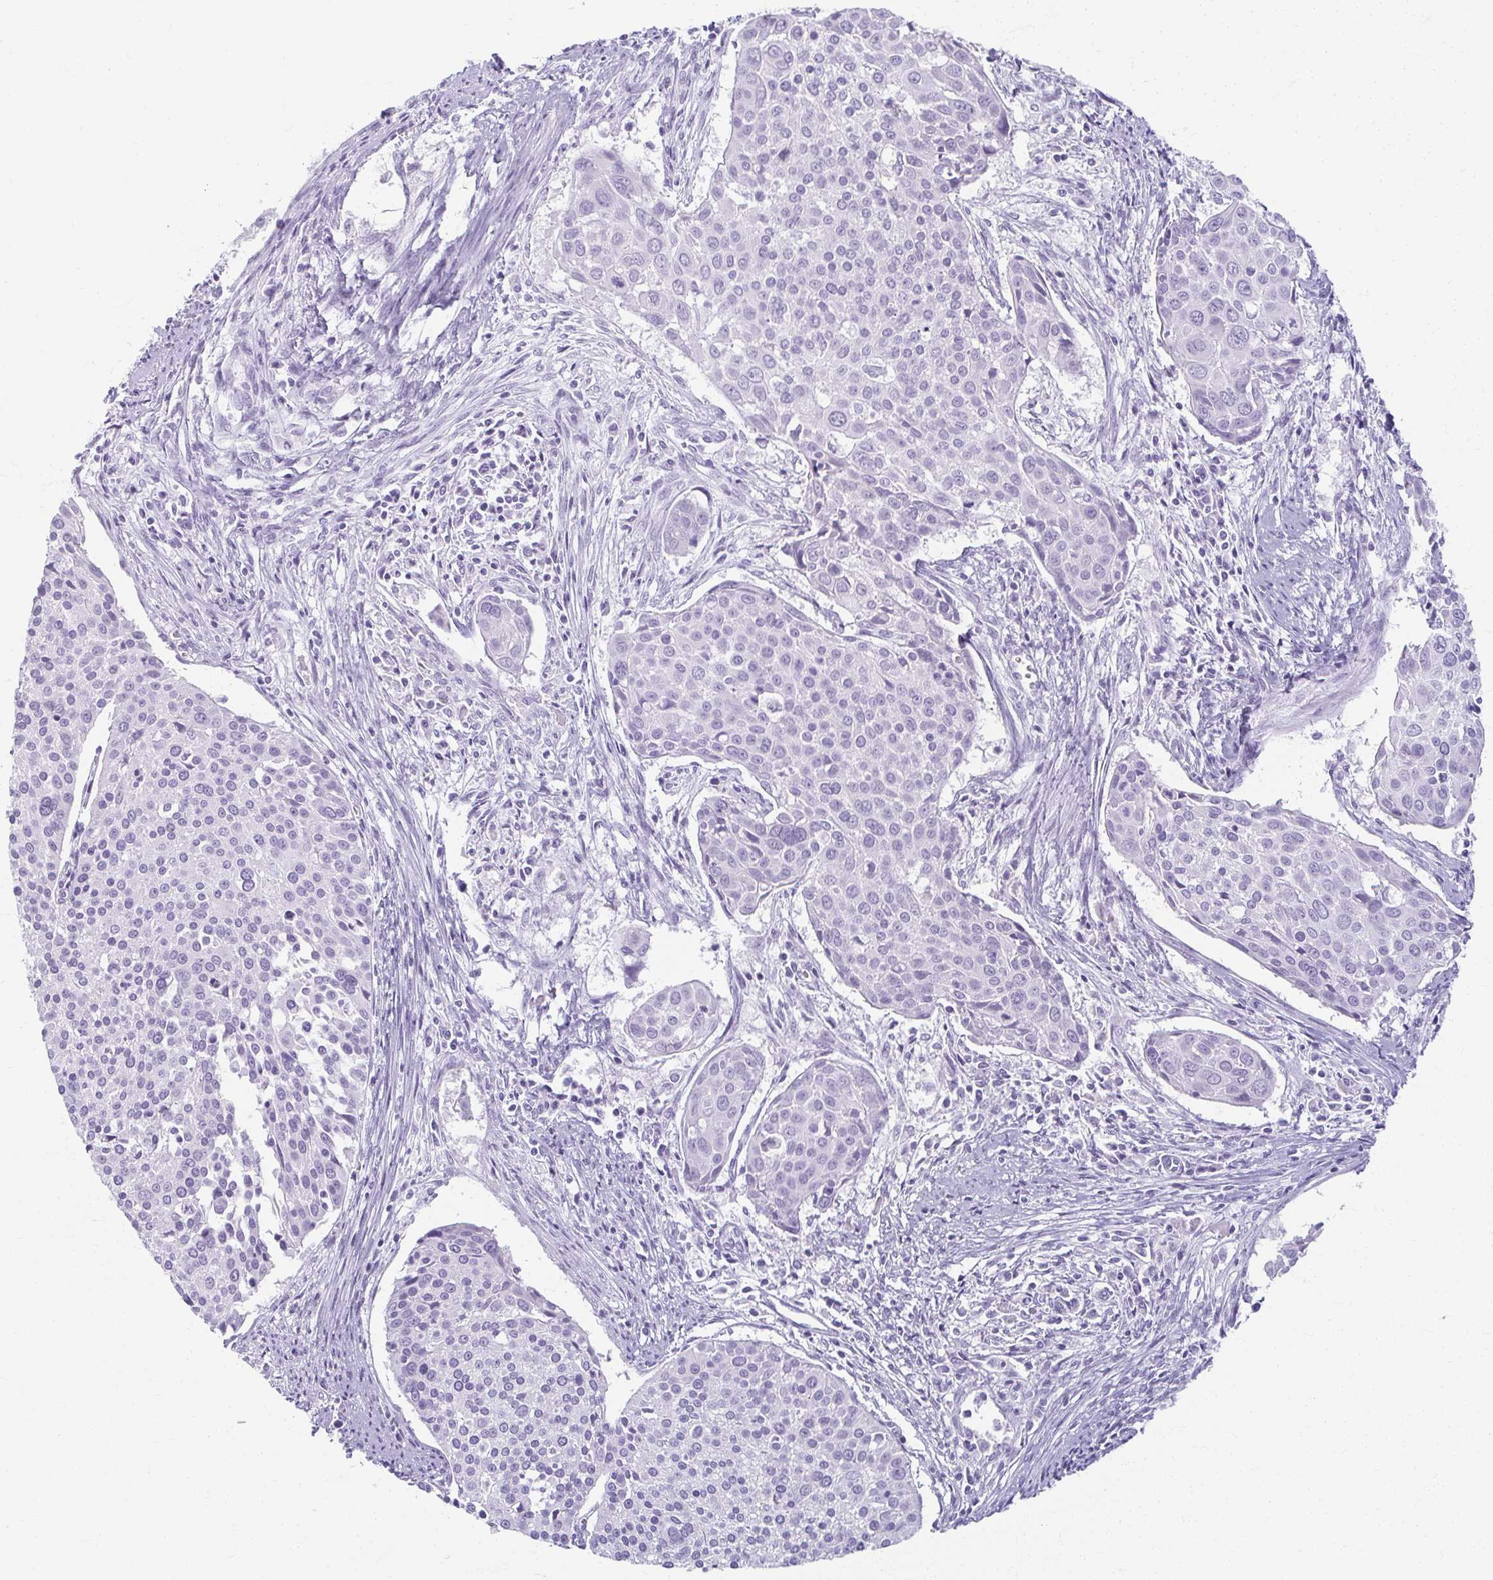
{"staining": {"intensity": "negative", "quantity": "none", "location": "none"}, "tissue": "cervical cancer", "cell_type": "Tumor cells", "image_type": "cancer", "snomed": [{"axis": "morphology", "description": "Squamous cell carcinoma, NOS"}, {"axis": "topography", "description": "Cervix"}], "caption": "Immunohistochemistry of human cervical squamous cell carcinoma displays no positivity in tumor cells.", "gene": "MOBP", "patient": {"sex": "female", "age": 39}}